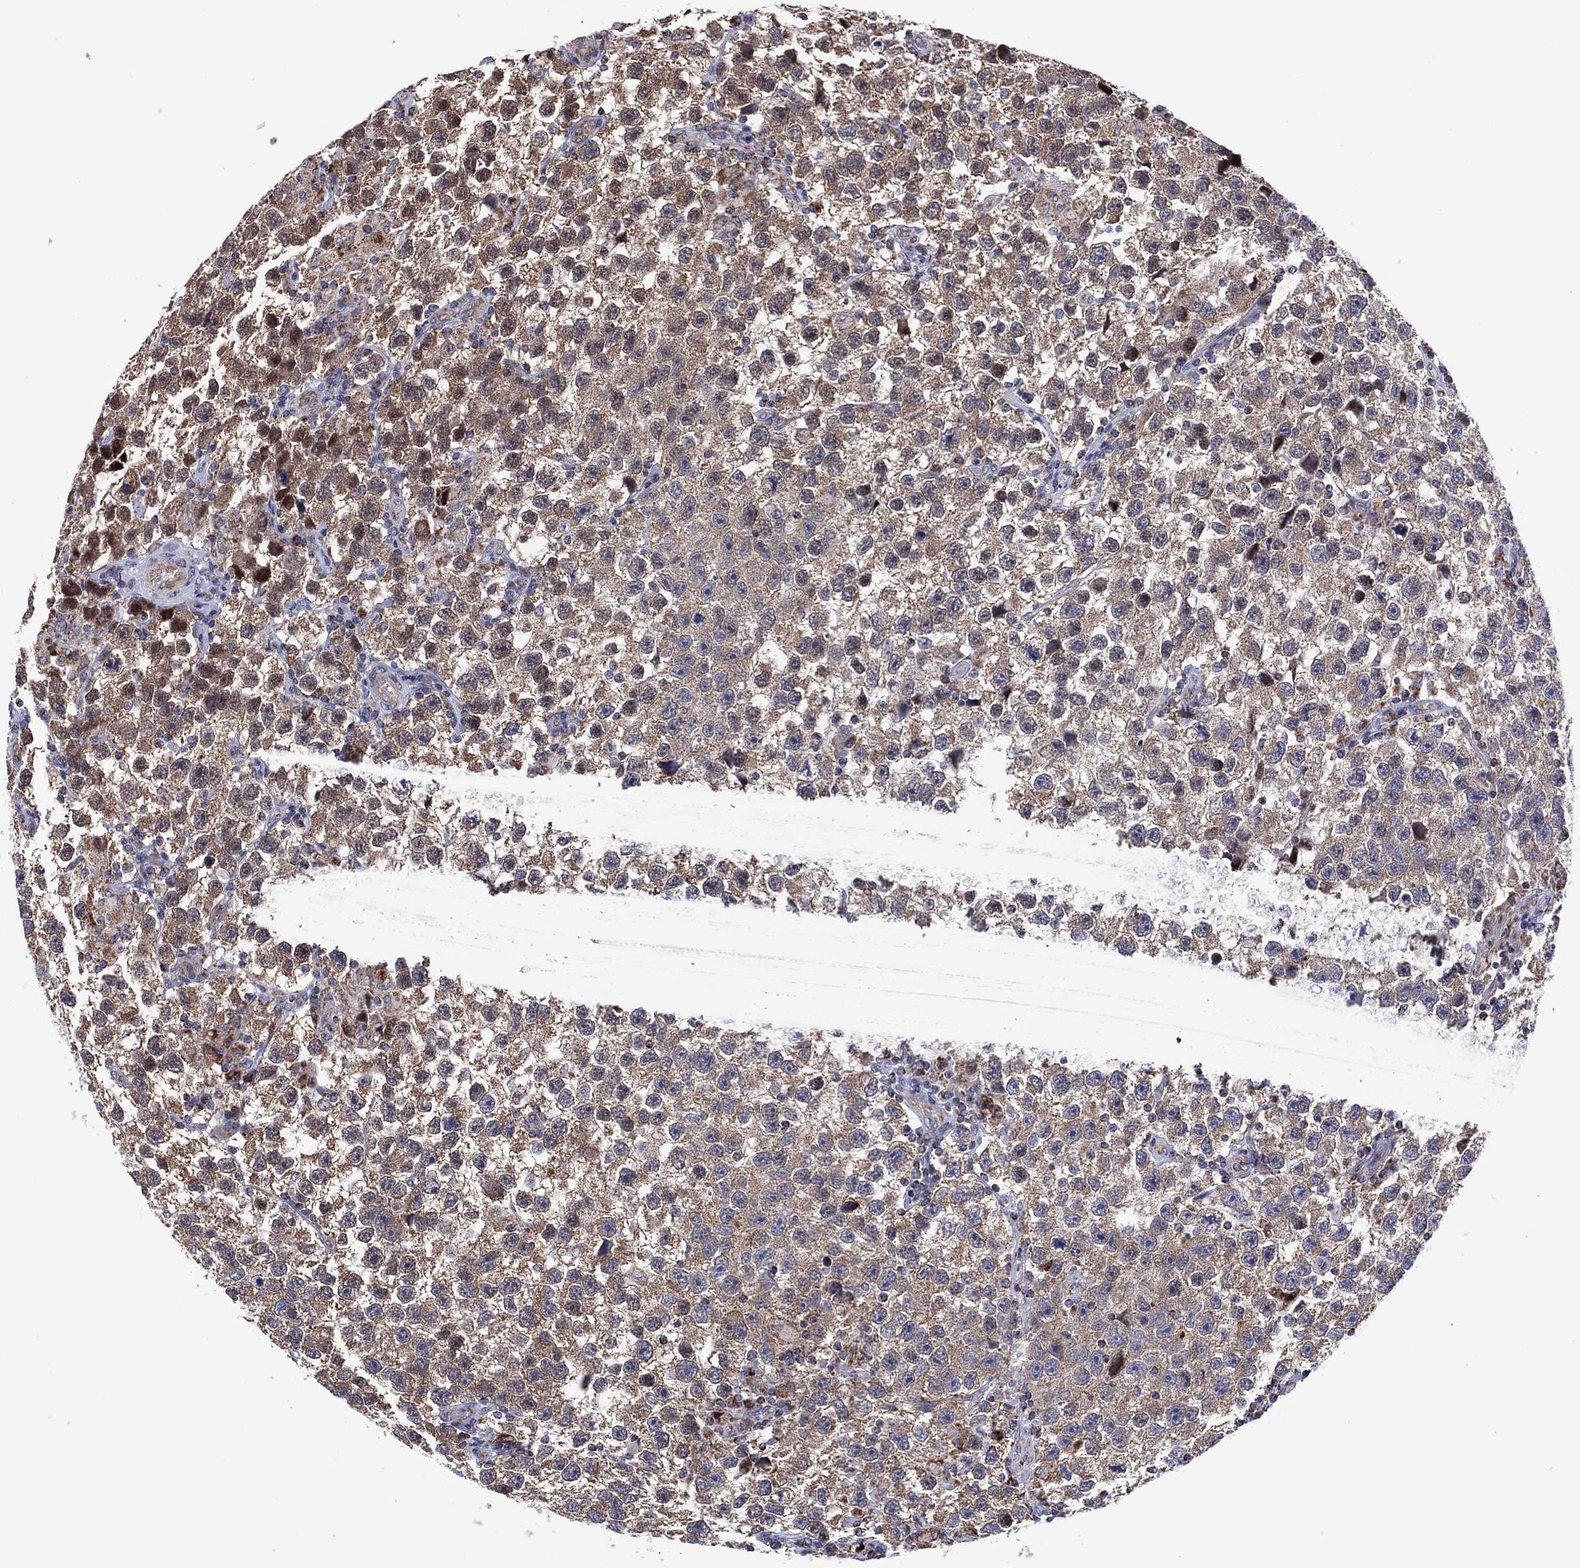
{"staining": {"intensity": "weak", "quantity": "<25%", "location": "cytoplasmic/membranous"}, "tissue": "testis cancer", "cell_type": "Tumor cells", "image_type": "cancer", "snomed": [{"axis": "morphology", "description": "Seminoma, NOS"}, {"axis": "topography", "description": "Testis"}], "caption": "High power microscopy histopathology image of an IHC photomicrograph of seminoma (testis), revealing no significant staining in tumor cells.", "gene": "PIDD1", "patient": {"sex": "male", "age": 26}}